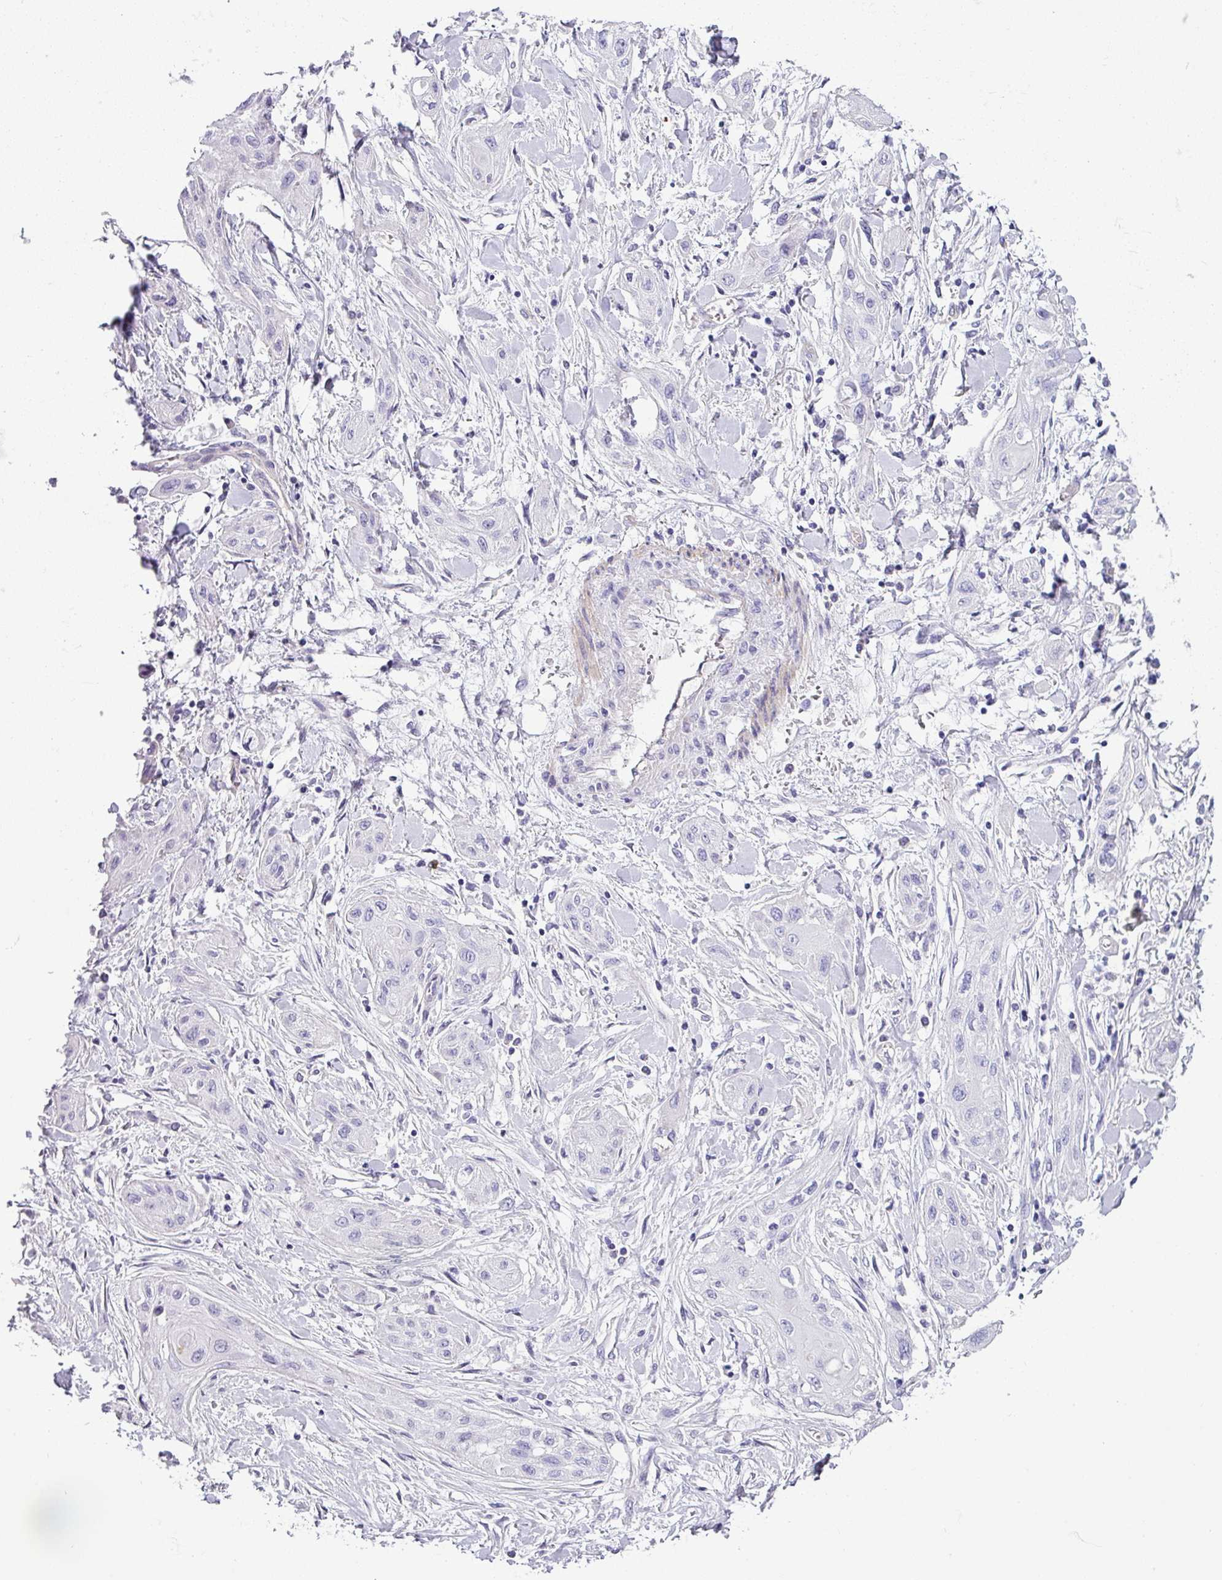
{"staining": {"intensity": "negative", "quantity": "none", "location": "none"}, "tissue": "lung cancer", "cell_type": "Tumor cells", "image_type": "cancer", "snomed": [{"axis": "morphology", "description": "Squamous cell carcinoma, NOS"}, {"axis": "topography", "description": "Lung"}], "caption": "Photomicrograph shows no significant protein expression in tumor cells of lung squamous cell carcinoma. (DAB (3,3'-diaminobenzidine) immunohistochemistry (IHC) visualized using brightfield microscopy, high magnification).", "gene": "VCX2", "patient": {"sex": "female", "age": 47}}